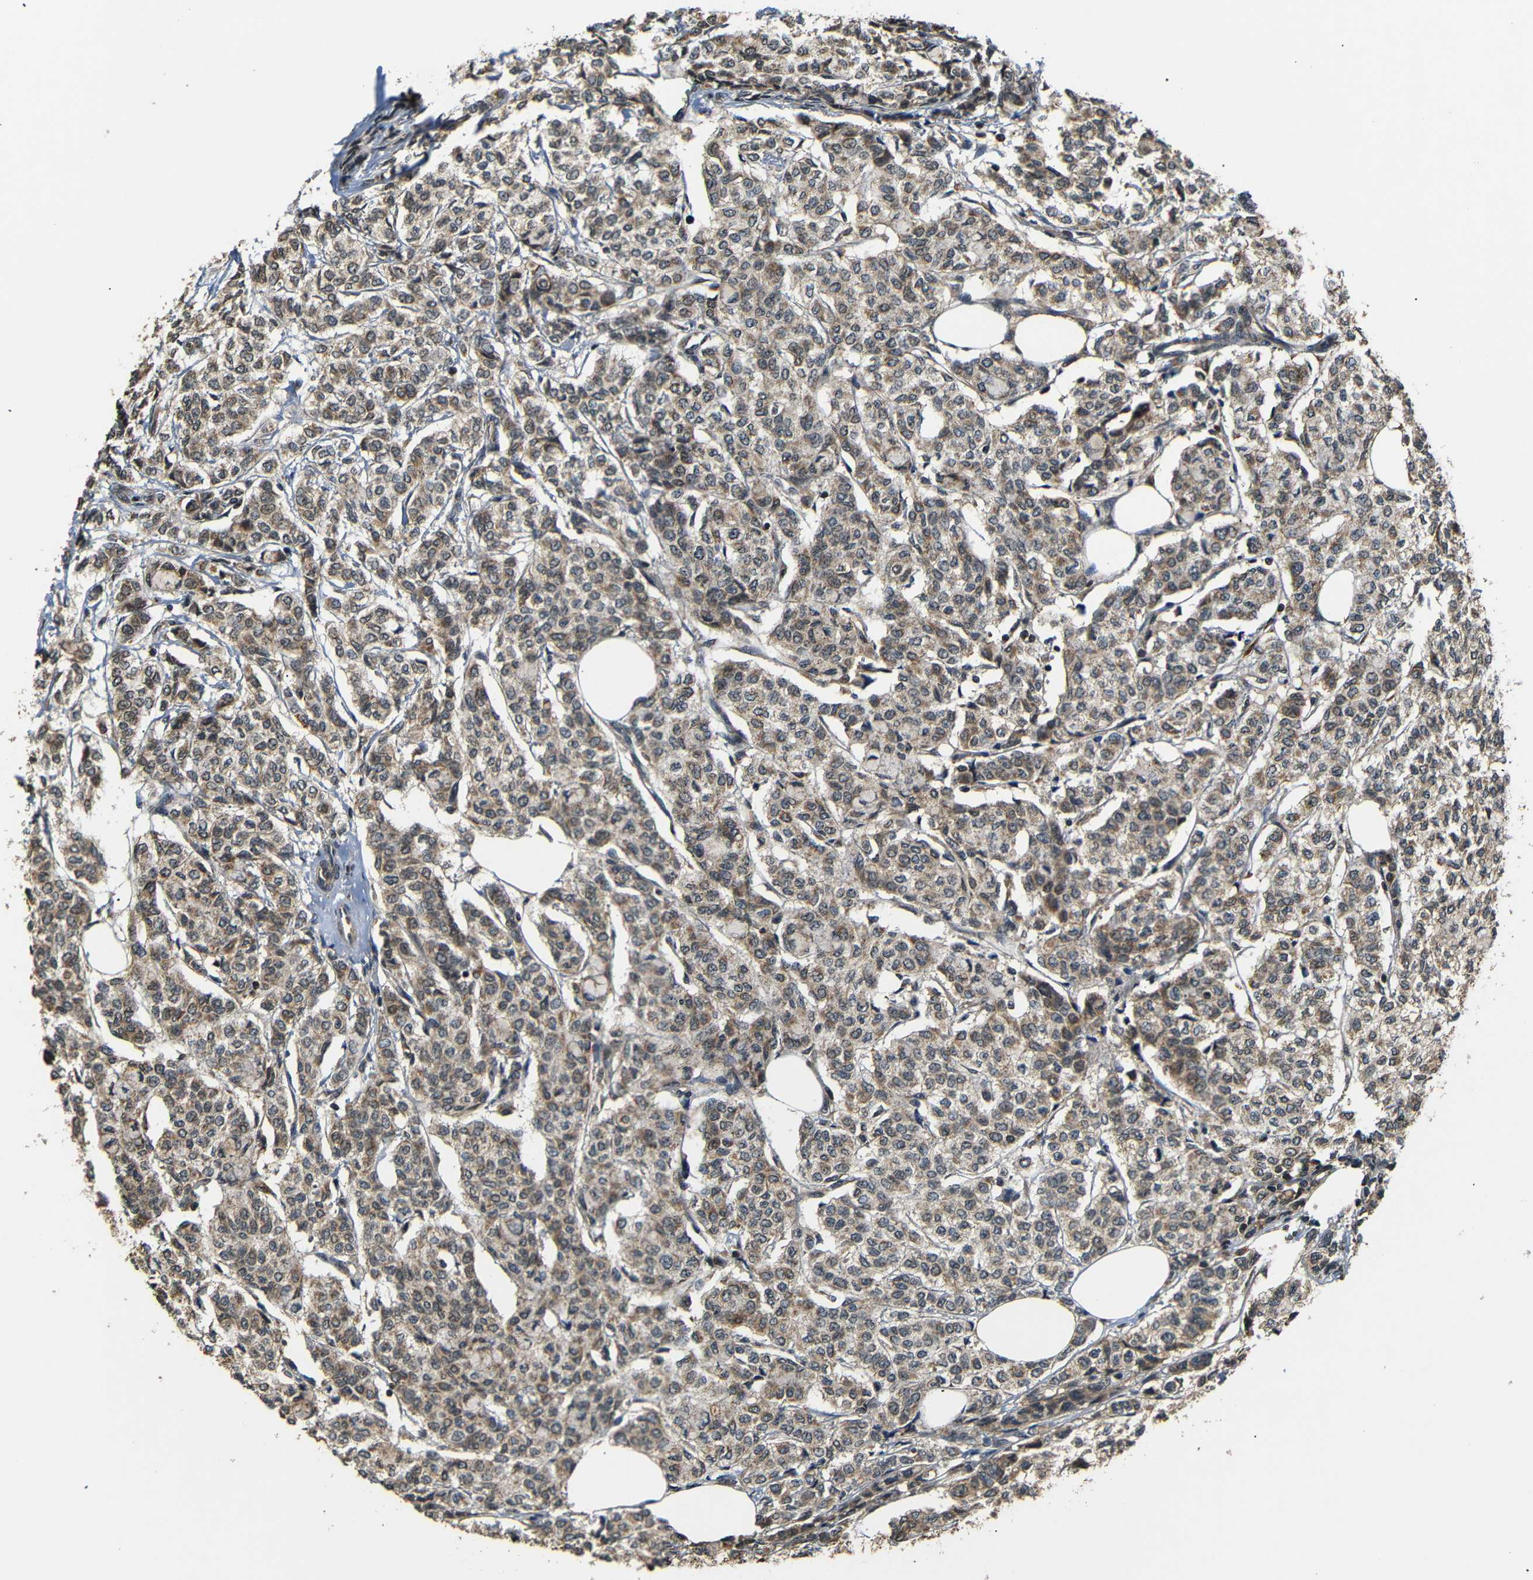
{"staining": {"intensity": "weak", "quantity": ">75%", "location": "cytoplasmic/membranous"}, "tissue": "breast cancer", "cell_type": "Tumor cells", "image_type": "cancer", "snomed": [{"axis": "morphology", "description": "Lobular carcinoma"}, {"axis": "topography", "description": "Breast"}], "caption": "Breast cancer stained for a protein exhibits weak cytoplasmic/membranous positivity in tumor cells.", "gene": "TANK", "patient": {"sex": "female", "age": 60}}